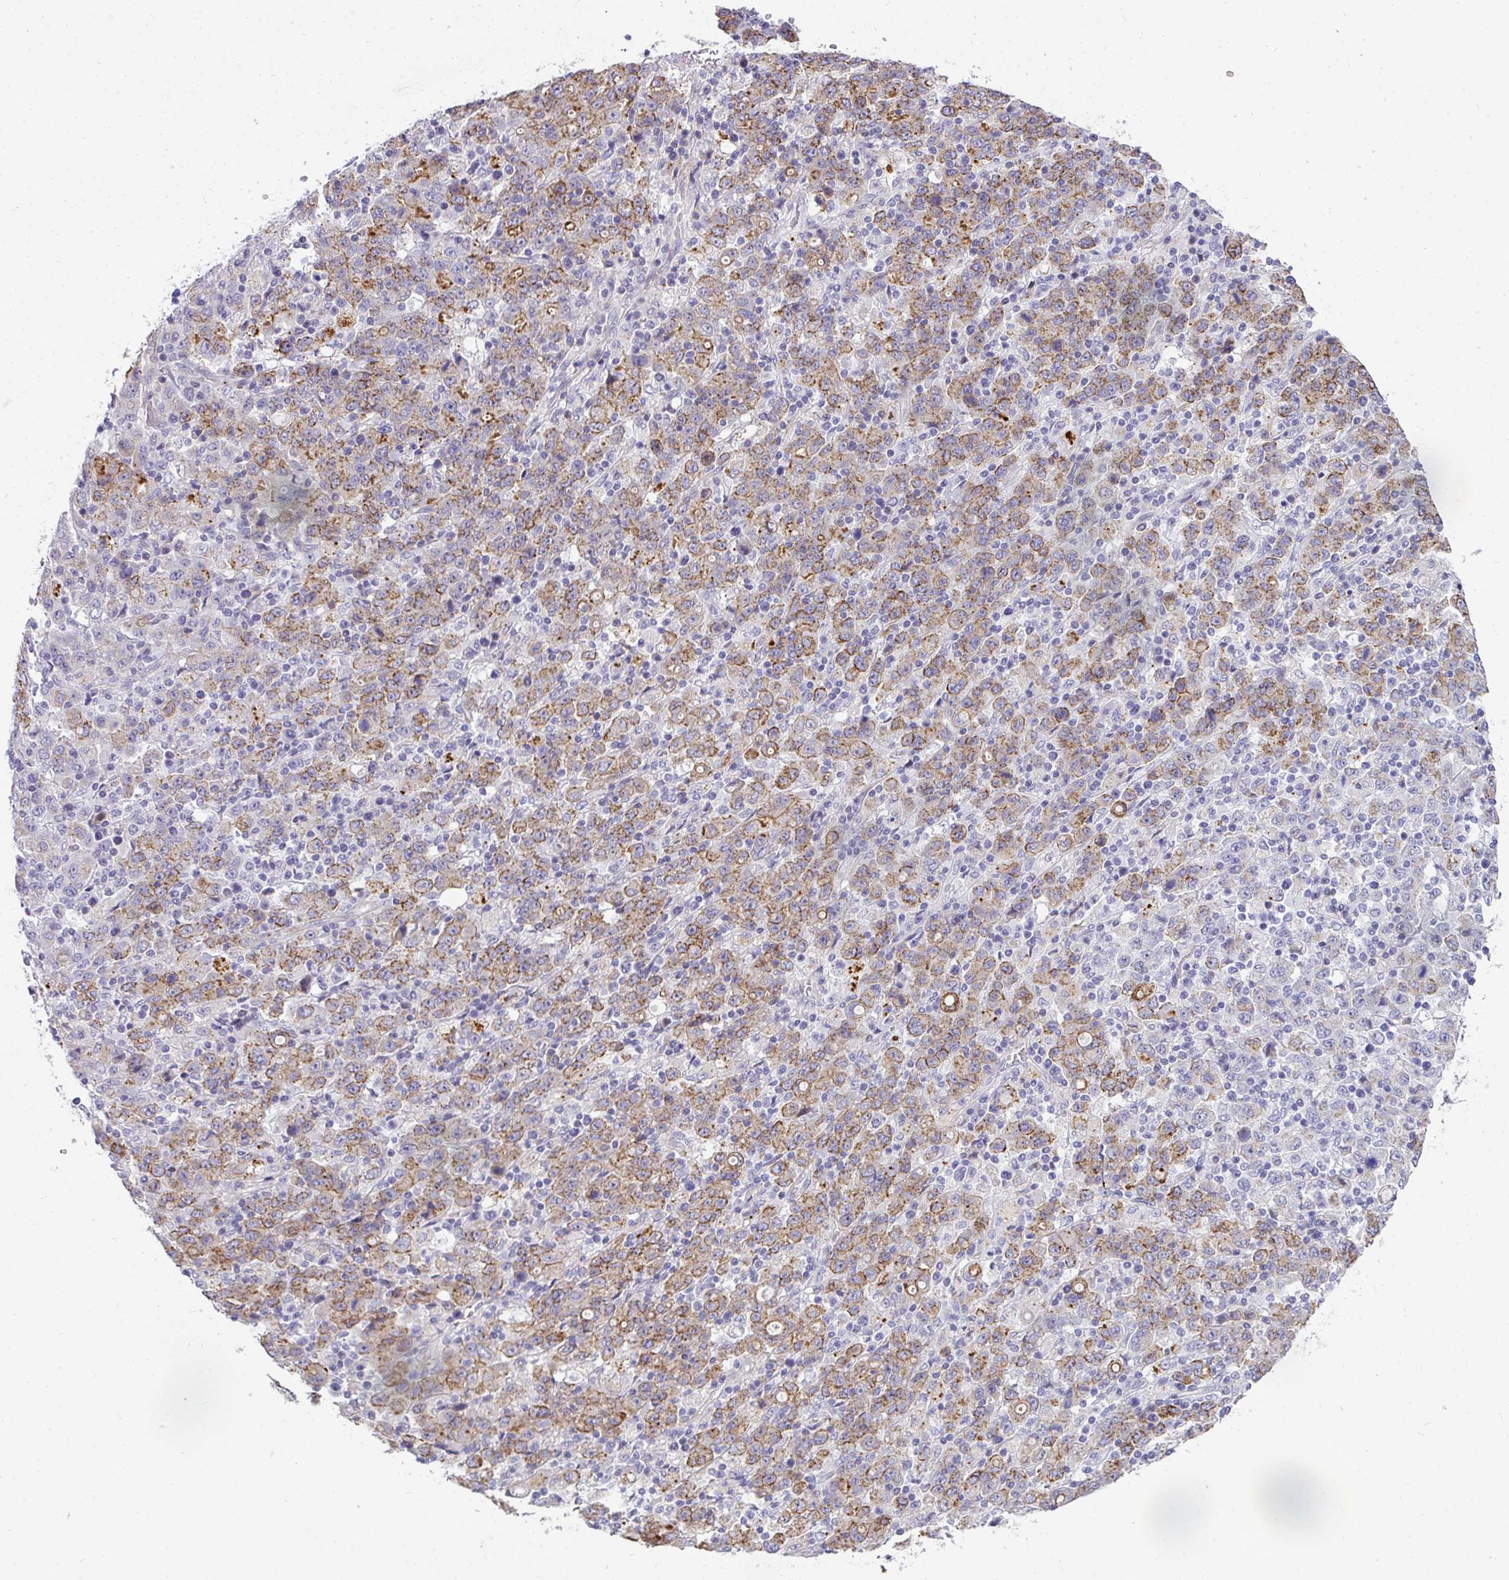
{"staining": {"intensity": "moderate", "quantity": ">75%", "location": "cytoplasmic/membranous"}, "tissue": "stomach cancer", "cell_type": "Tumor cells", "image_type": "cancer", "snomed": [{"axis": "morphology", "description": "Adenocarcinoma, NOS"}, {"axis": "topography", "description": "Stomach, upper"}], "caption": "The micrograph reveals immunohistochemical staining of stomach cancer. There is moderate cytoplasmic/membranous positivity is present in approximately >75% of tumor cells.", "gene": "AK5", "patient": {"sex": "male", "age": 69}}